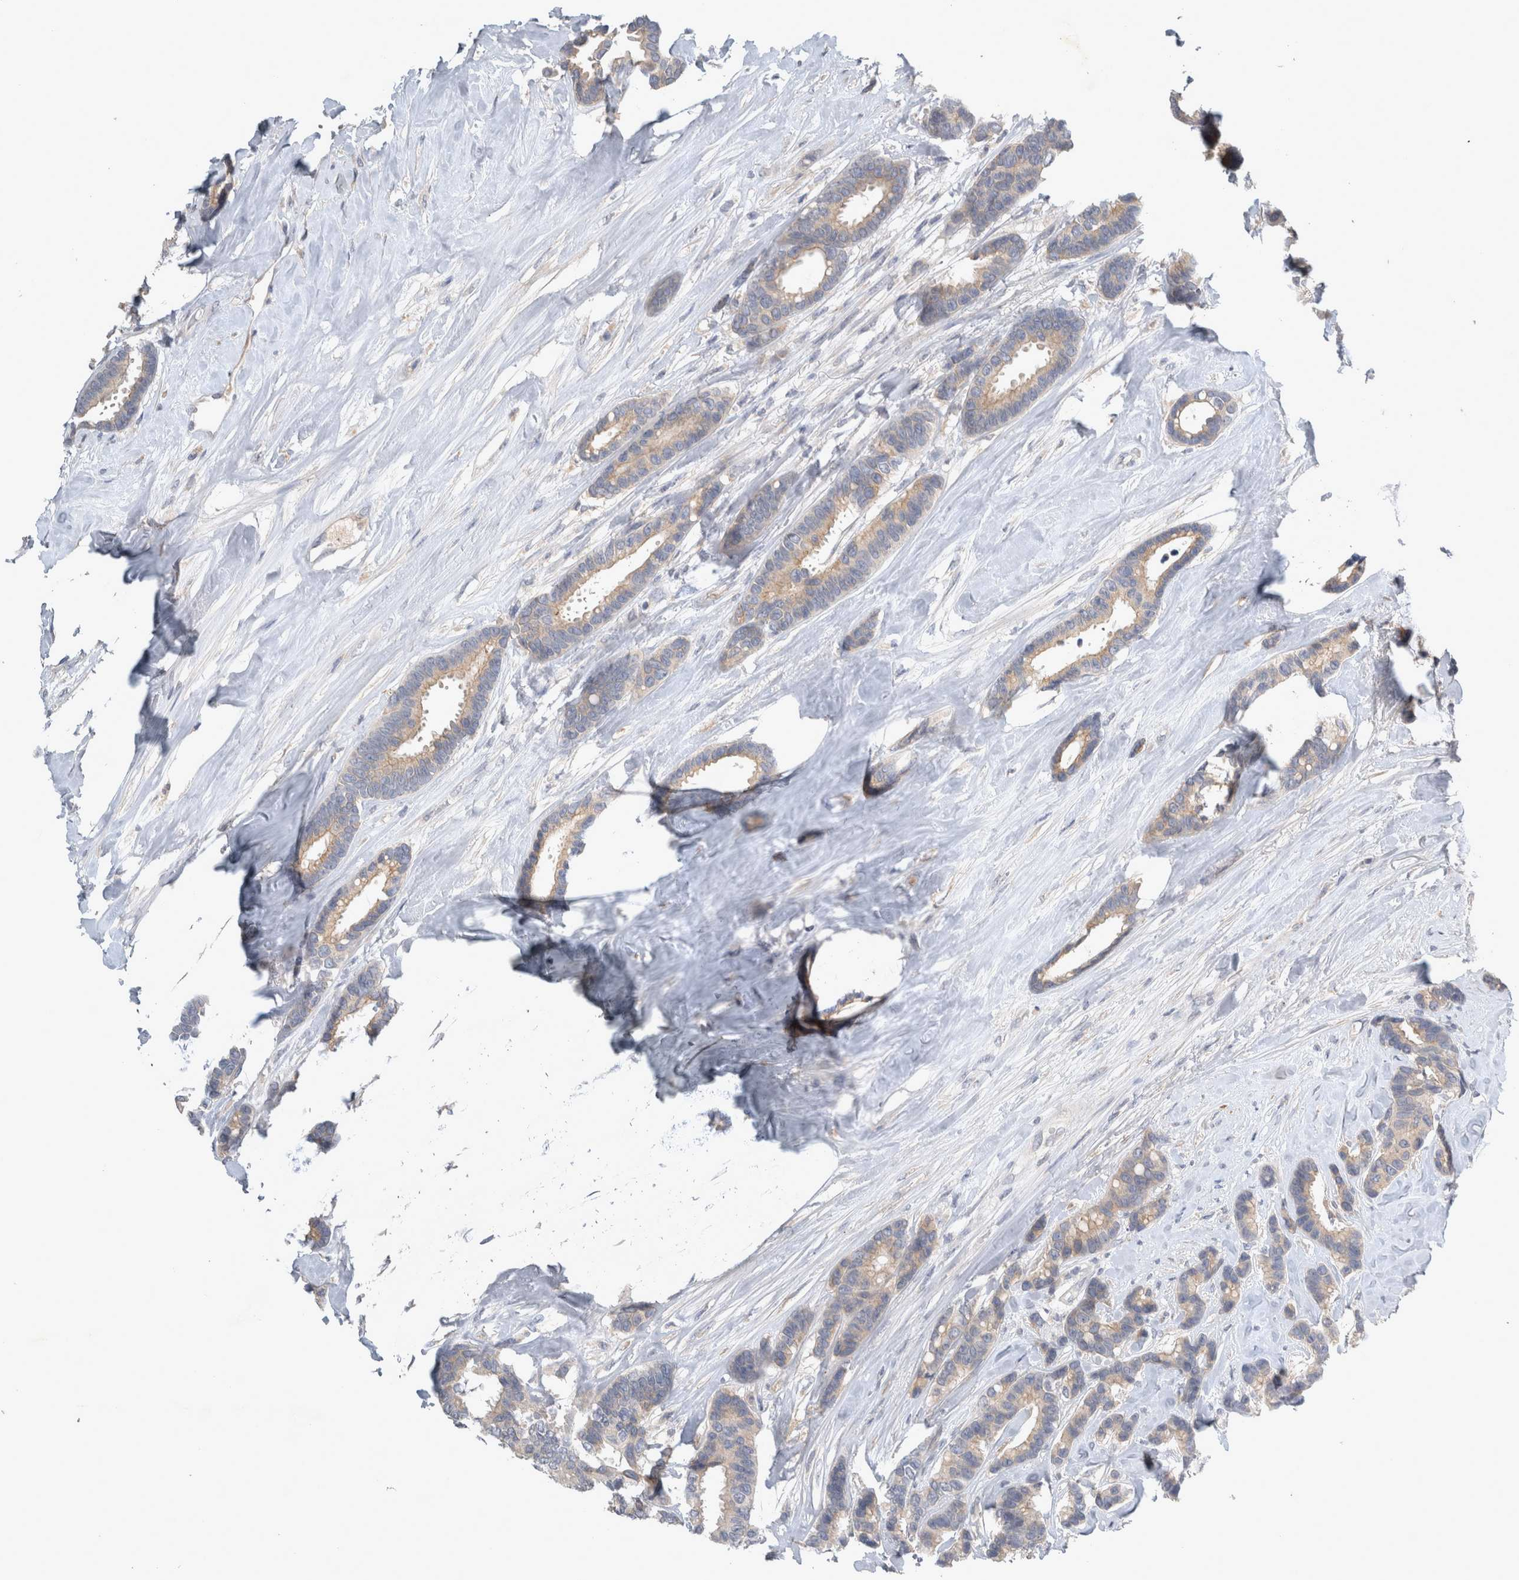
{"staining": {"intensity": "weak", "quantity": "25%-75%", "location": "cytoplasmic/membranous"}, "tissue": "breast cancer", "cell_type": "Tumor cells", "image_type": "cancer", "snomed": [{"axis": "morphology", "description": "Duct carcinoma"}, {"axis": "topography", "description": "Breast"}], "caption": "Protein expression analysis of breast intraductal carcinoma exhibits weak cytoplasmic/membranous staining in approximately 25%-75% of tumor cells.", "gene": "SLC22A11", "patient": {"sex": "female", "age": 87}}